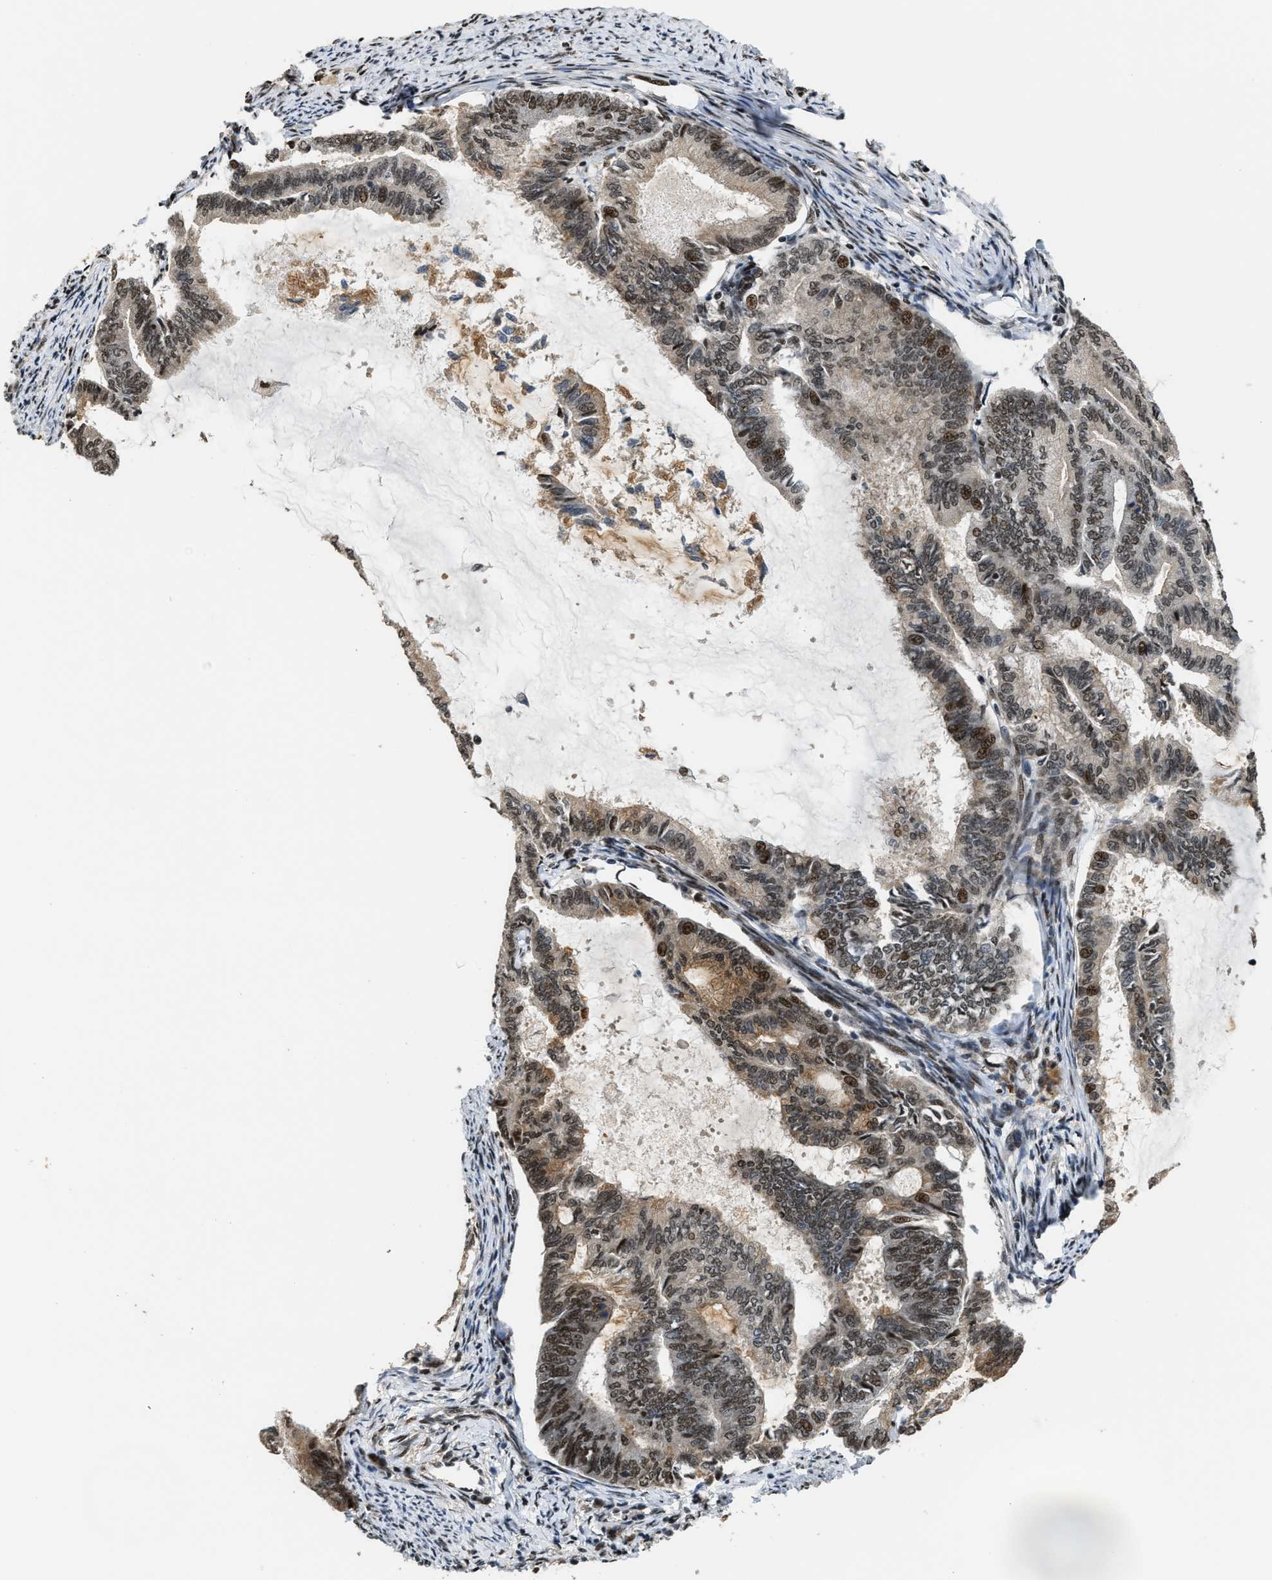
{"staining": {"intensity": "moderate", "quantity": ">75%", "location": "cytoplasmic/membranous,nuclear"}, "tissue": "endometrial cancer", "cell_type": "Tumor cells", "image_type": "cancer", "snomed": [{"axis": "morphology", "description": "Adenocarcinoma, NOS"}, {"axis": "topography", "description": "Endometrium"}], "caption": "DAB (3,3'-diaminobenzidine) immunohistochemical staining of endometrial adenocarcinoma demonstrates moderate cytoplasmic/membranous and nuclear protein staining in about >75% of tumor cells.", "gene": "SERTAD2", "patient": {"sex": "female", "age": 86}}